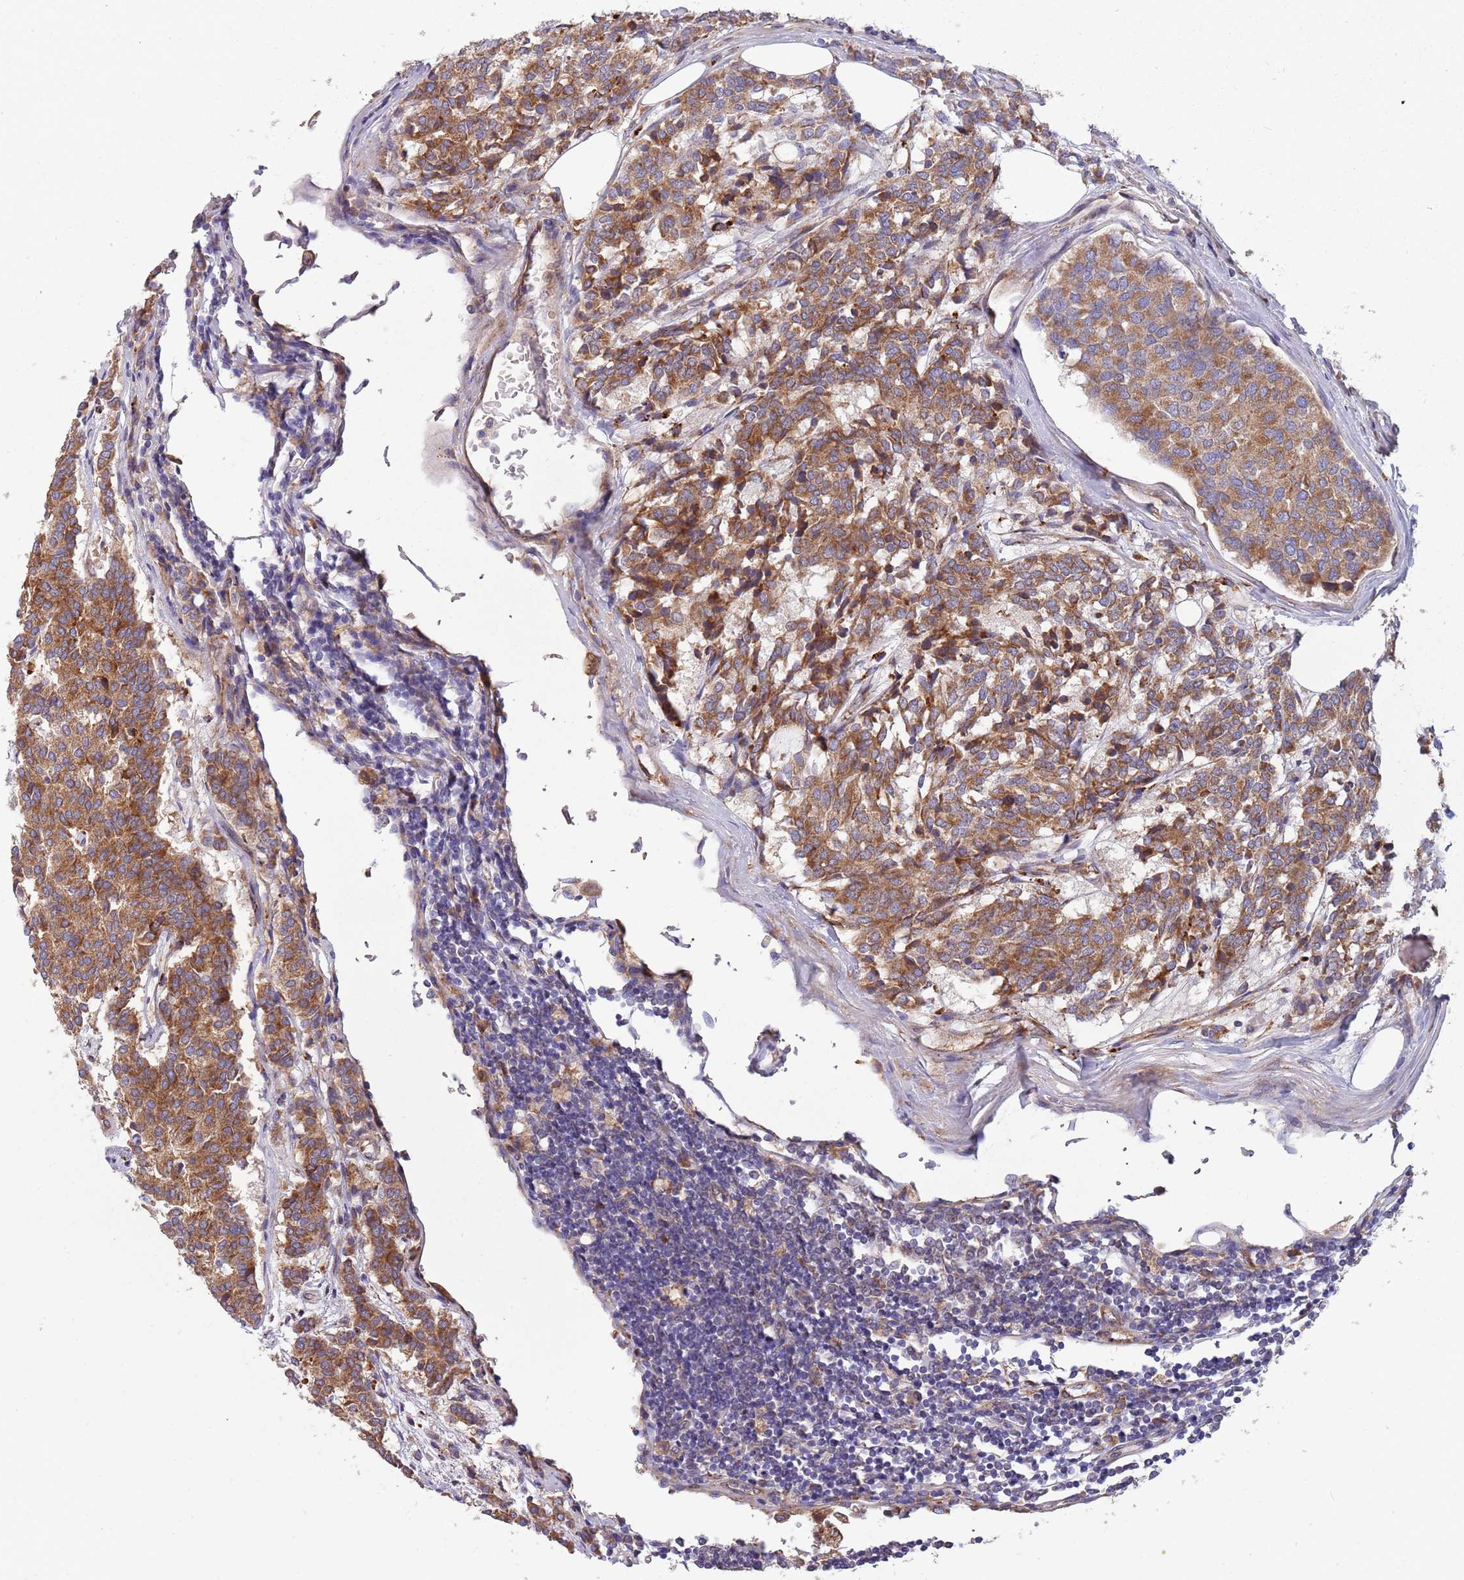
{"staining": {"intensity": "moderate", "quantity": ">75%", "location": "cytoplasmic/membranous"}, "tissue": "carcinoid", "cell_type": "Tumor cells", "image_type": "cancer", "snomed": [{"axis": "morphology", "description": "Carcinoid, malignant, NOS"}, {"axis": "topography", "description": "Pancreas"}], "caption": "IHC of human carcinoid shows medium levels of moderate cytoplasmic/membranous positivity in approximately >75% of tumor cells. The protein is stained brown, and the nuclei are stained in blue (DAB IHC with brightfield microscopy, high magnification).", "gene": "ARMCX6", "patient": {"sex": "female", "age": 54}}